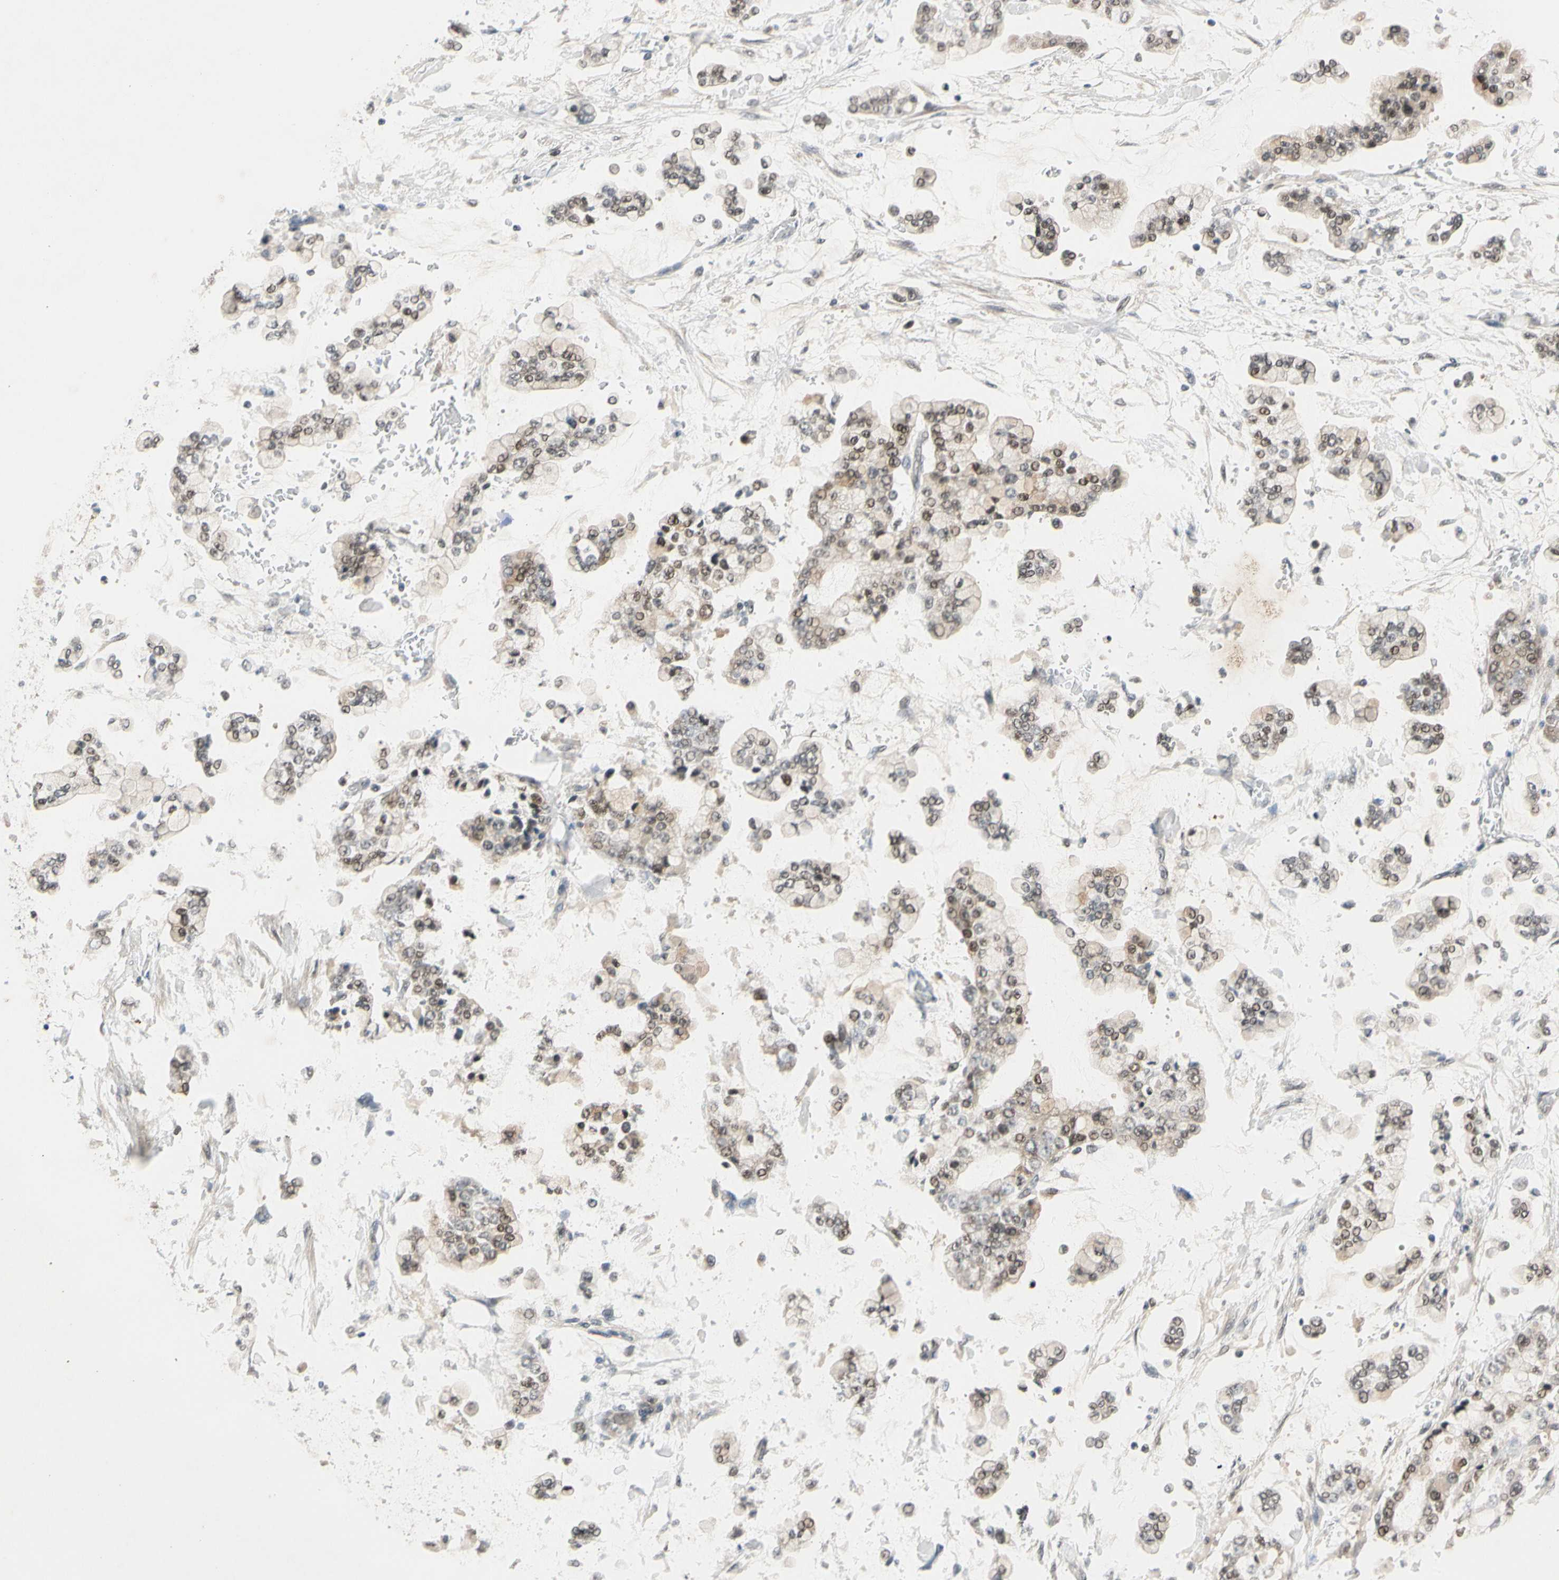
{"staining": {"intensity": "moderate", "quantity": "25%-75%", "location": "cytoplasmic/membranous,nuclear"}, "tissue": "stomach cancer", "cell_type": "Tumor cells", "image_type": "cancer", "snomed": [{"axis": "morphology", "description": "Normal tissue, NOS"}, {"axis": "morphology", "description": "Adenocarcinoma, NOS"}, {"axis": "topography", "description": "Stomach, upper"}, {"axis": "topography", "description": "Stomach"}], "caption": "Protein expression analysis of human stomach adenocarcinoma reveals moderate cytoplasmic/membranous and nuclear positivity in about 25%-75% of tumor cells.", "gene": "RIOX2", "patient": {"sex": "male", "age": 76}}